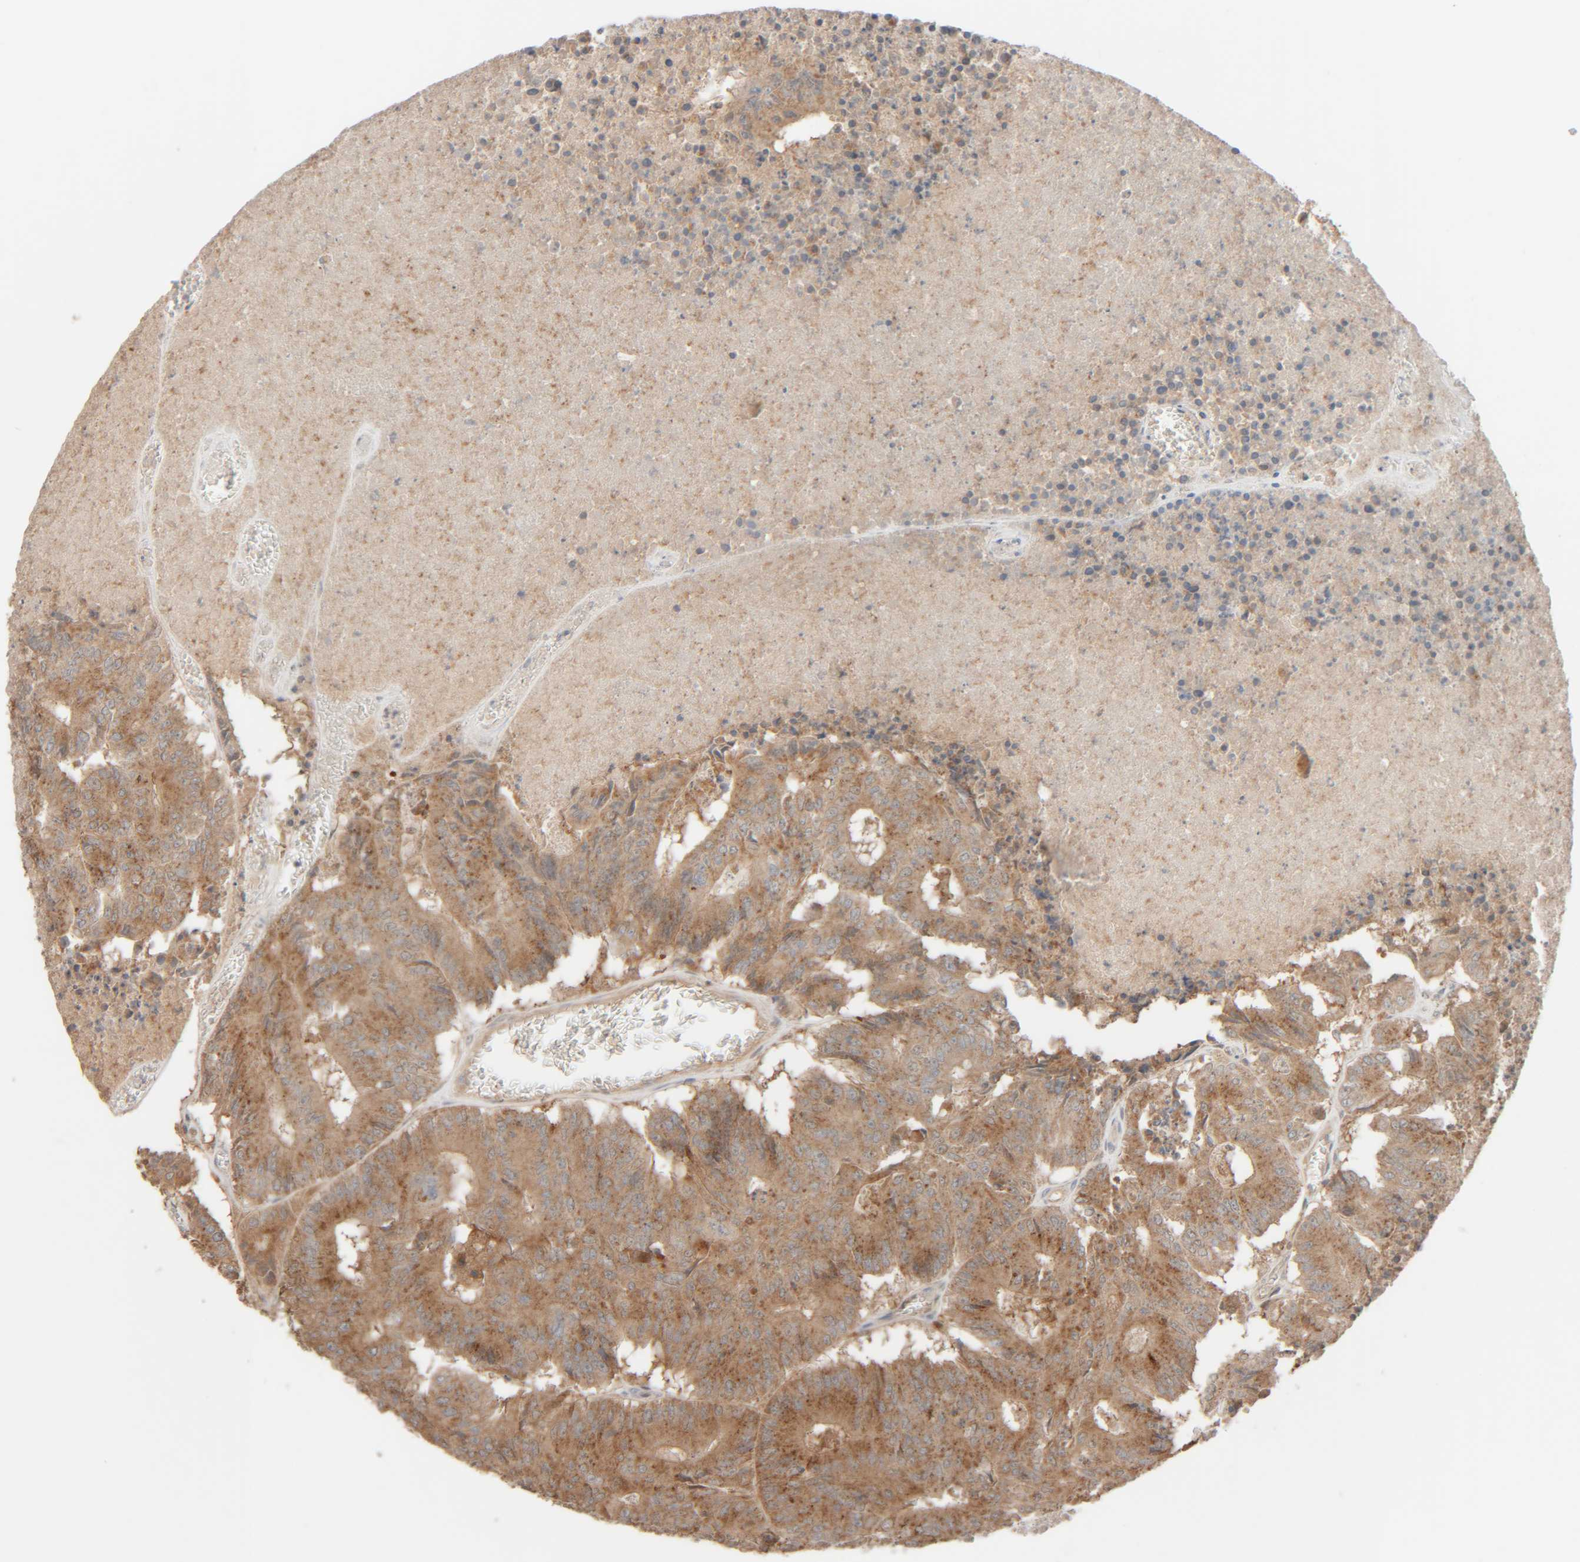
{"staining": {"intensity": "moderate", "quantity": ">75%", "location": "cytoplasmic/membranous"}, "tissue": "colorectal cancer", "cell_type": "Tumor cells", "image_type": "cancer", "snomed": [{"axis": "morphology", "description": "Adenocarcinoma, NOS"}, {"axis": "topography", "description": "Colon"}], "caption": "Immunohistochemistry (IHC) micrograph of human colorectal cancer stained for a protein (brown), which reveals medium levels of moderate cytoplasmic/membranous staining in about >75% of tumor cells.", "gene": "TMEM192", "patient": {"sex": "male", "age": 87}}